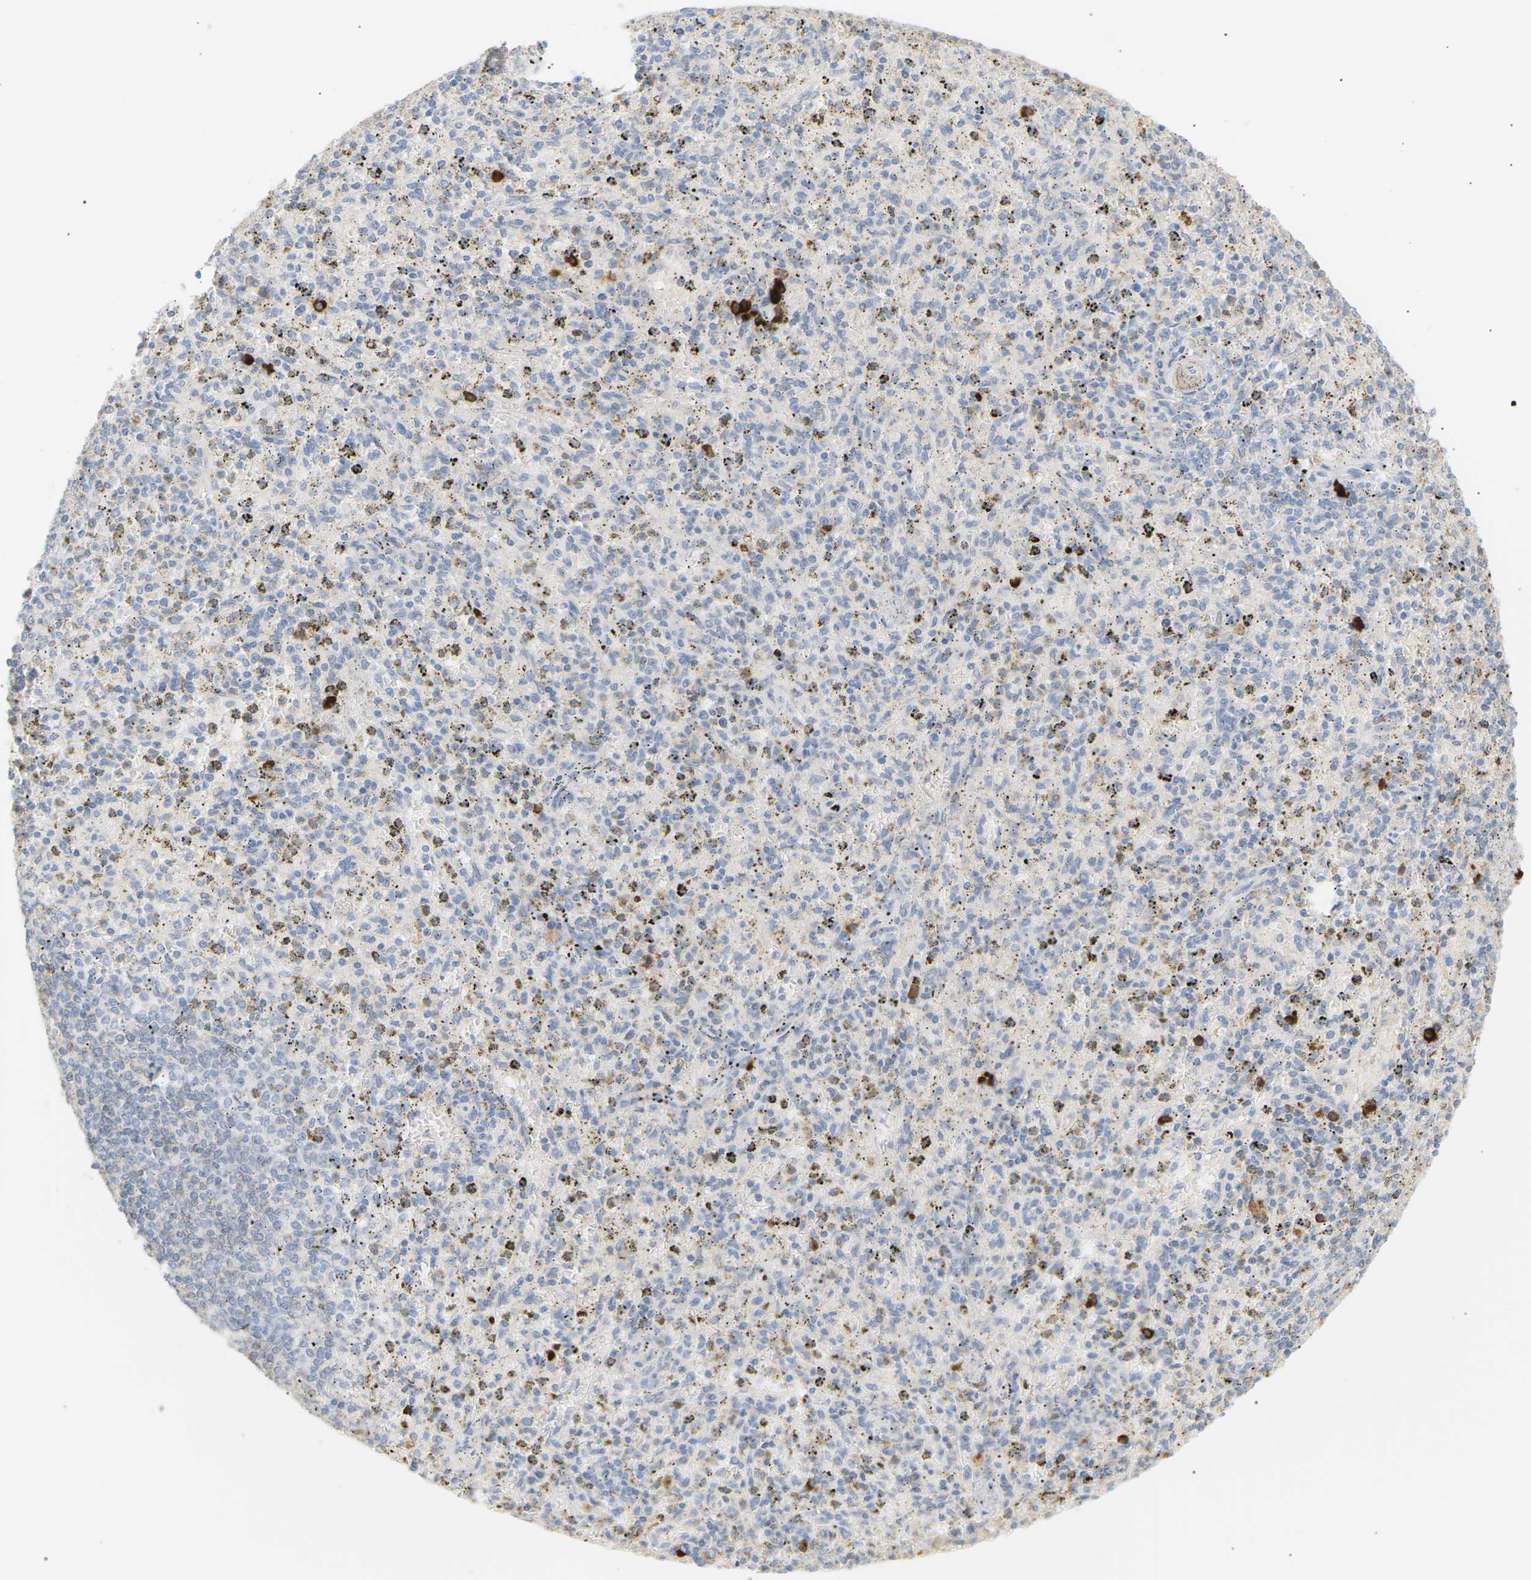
{"staining": {"intensity": "strong", "quantity": "<25%", "location": "cytoplasmic/membranous"}, "tissue": "spleen", "cell_type": "Cells in red pulp", "image_type": "normal", "snomed": [{"axis": "morphology", "description": "Normal tissue, NOS"}, {"axis": "topography", "description": "Spleen"}], "caption": "Protein staining of unremarkable spleen reveals strong cytoplasmic/membranous positivity in approximately <25% of cells in red pulp. (IHC, brightfield microscopy, high magnification).", "gene": "IGLC3", "patient": {"sex": "male", "age": 72}}